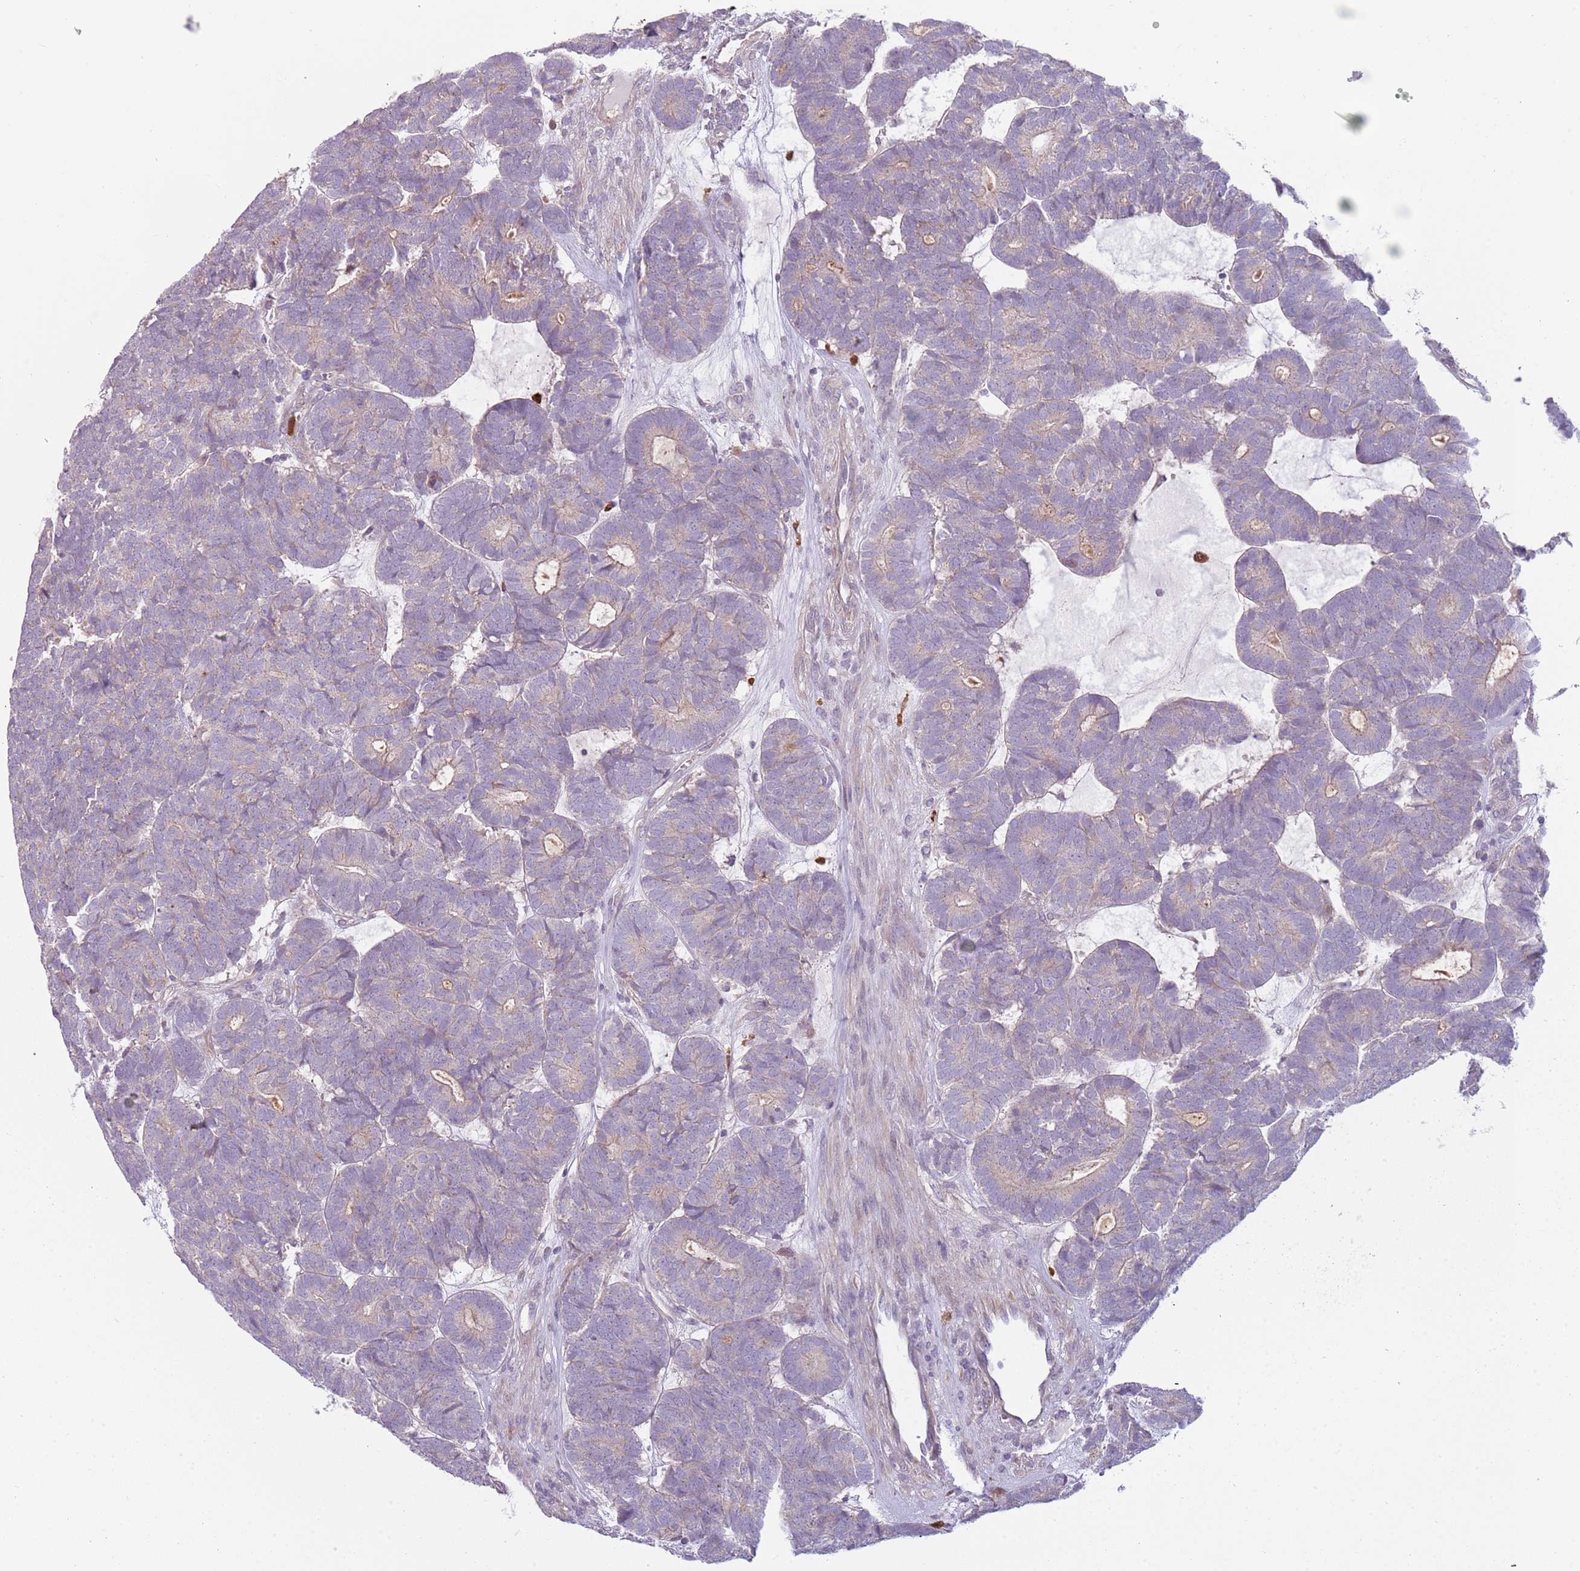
{"staining": {"intensity": "weak", "quantity": "<25%", "location": "cytoplasmic/membranous"}, "tissue": "head and neck cancer", "cell_type": "Tumor cells", "image_type": "cancer", "snomed": [{"axis": "morphology", "description": "Adenocarcinoma, NOS"}, {"axis": "topography", "description": "Head-Neck"}], "caption": "This photomicrograph is of head and neck adenocarcinoma stained with IHC to label a protein in brown with the nuclei are counter-stained blue. There is no expression in tumor cells.", "gene": "SPAG4", "patient": {"sex": "female", "age": 81}}